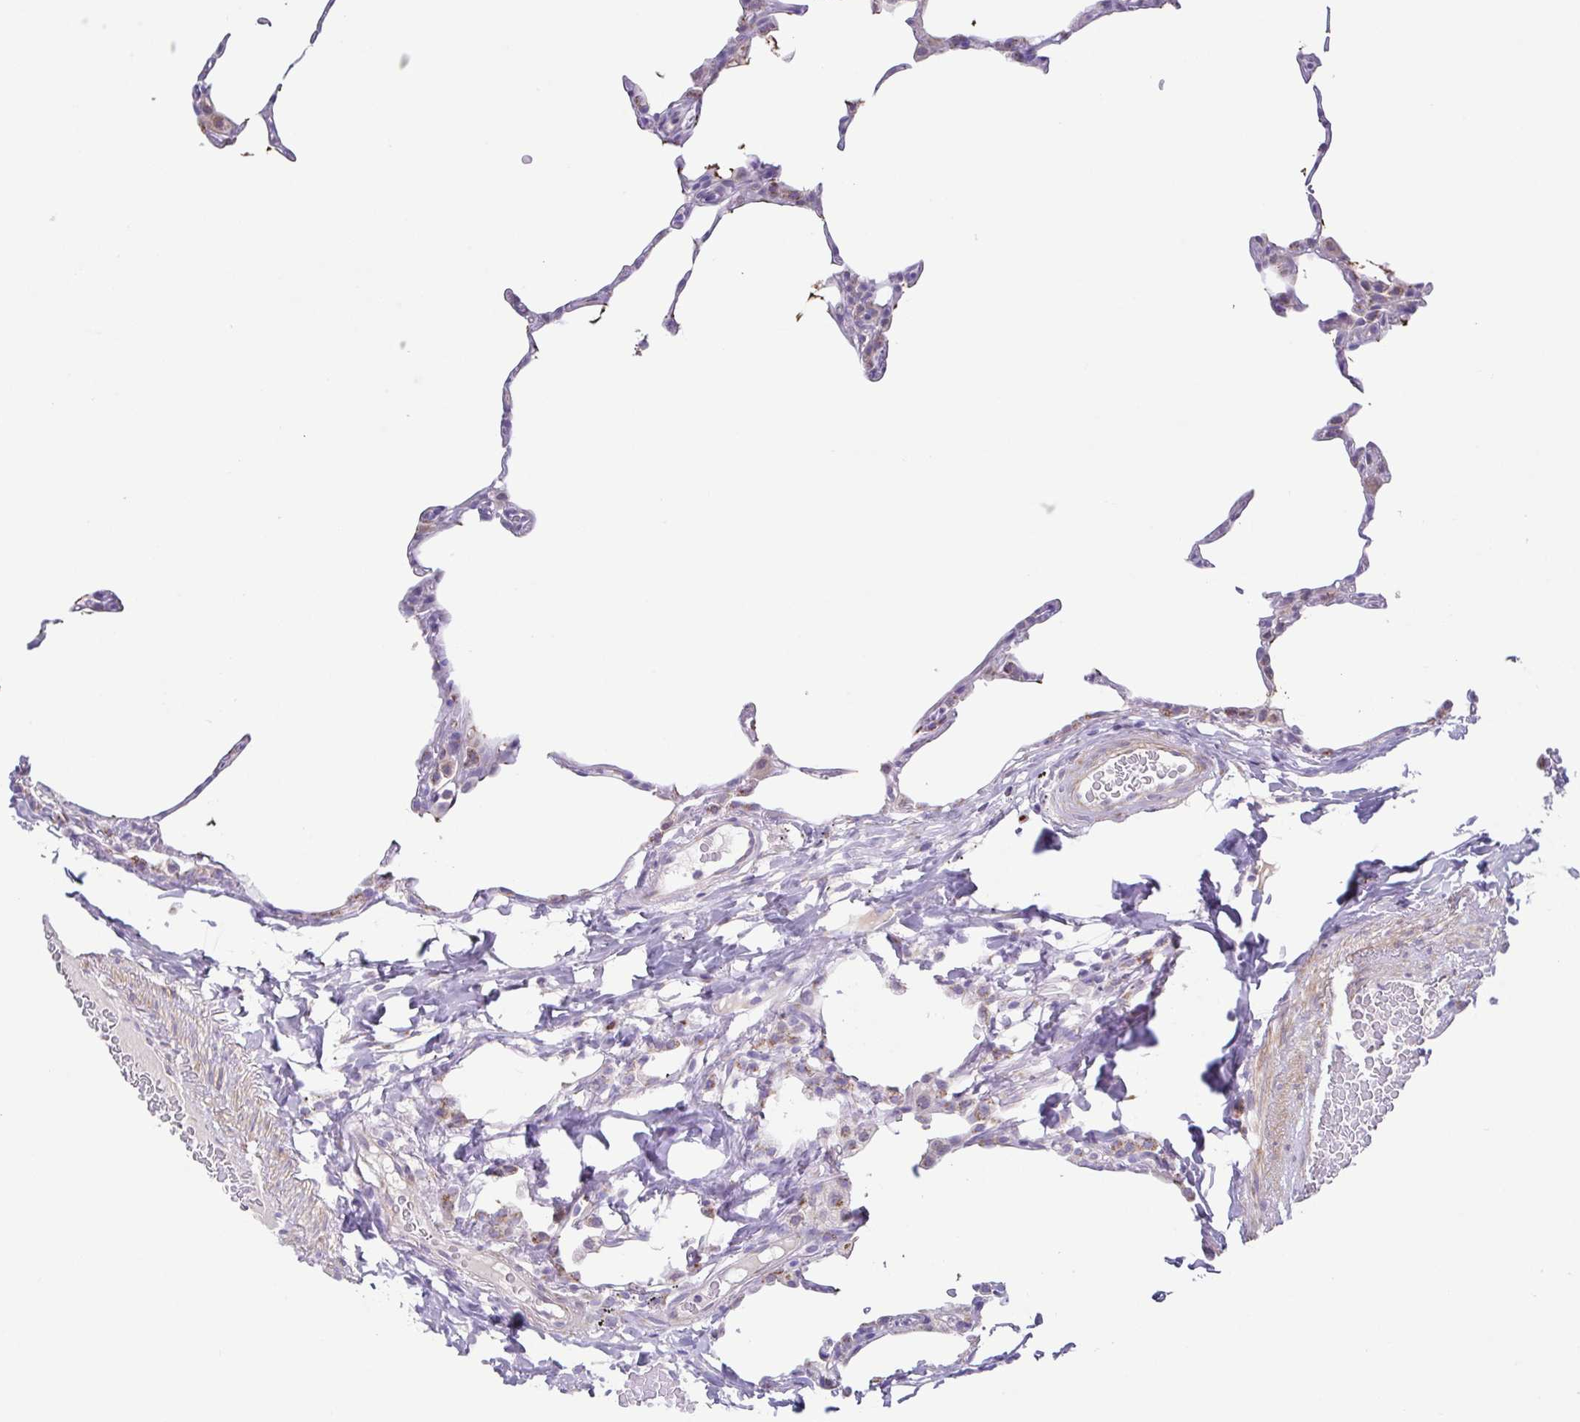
{"staining": {"intensity": "strong", "quantity": "<25%", "location": "cytoplasmic/membranous"}, "tissue": "lung", "cell_type": "Alveolar cells", "image_type": "normal", "snomed": [{"axis": "morphology", "description": "Normal tissue, NOS"}, {"axis": "topography", "description": "Lung"}], "caption": "Lung stained for a protein reveals strong cytoplasmic/membranous positivity in alveolar cells. The staining is performed using DAB brown chromogen to label protein expression. The nuclei are counter-stained blue using hematoxylin.", "gene": "COL17A1", "patient": {"sex": "female", "age": 57}}